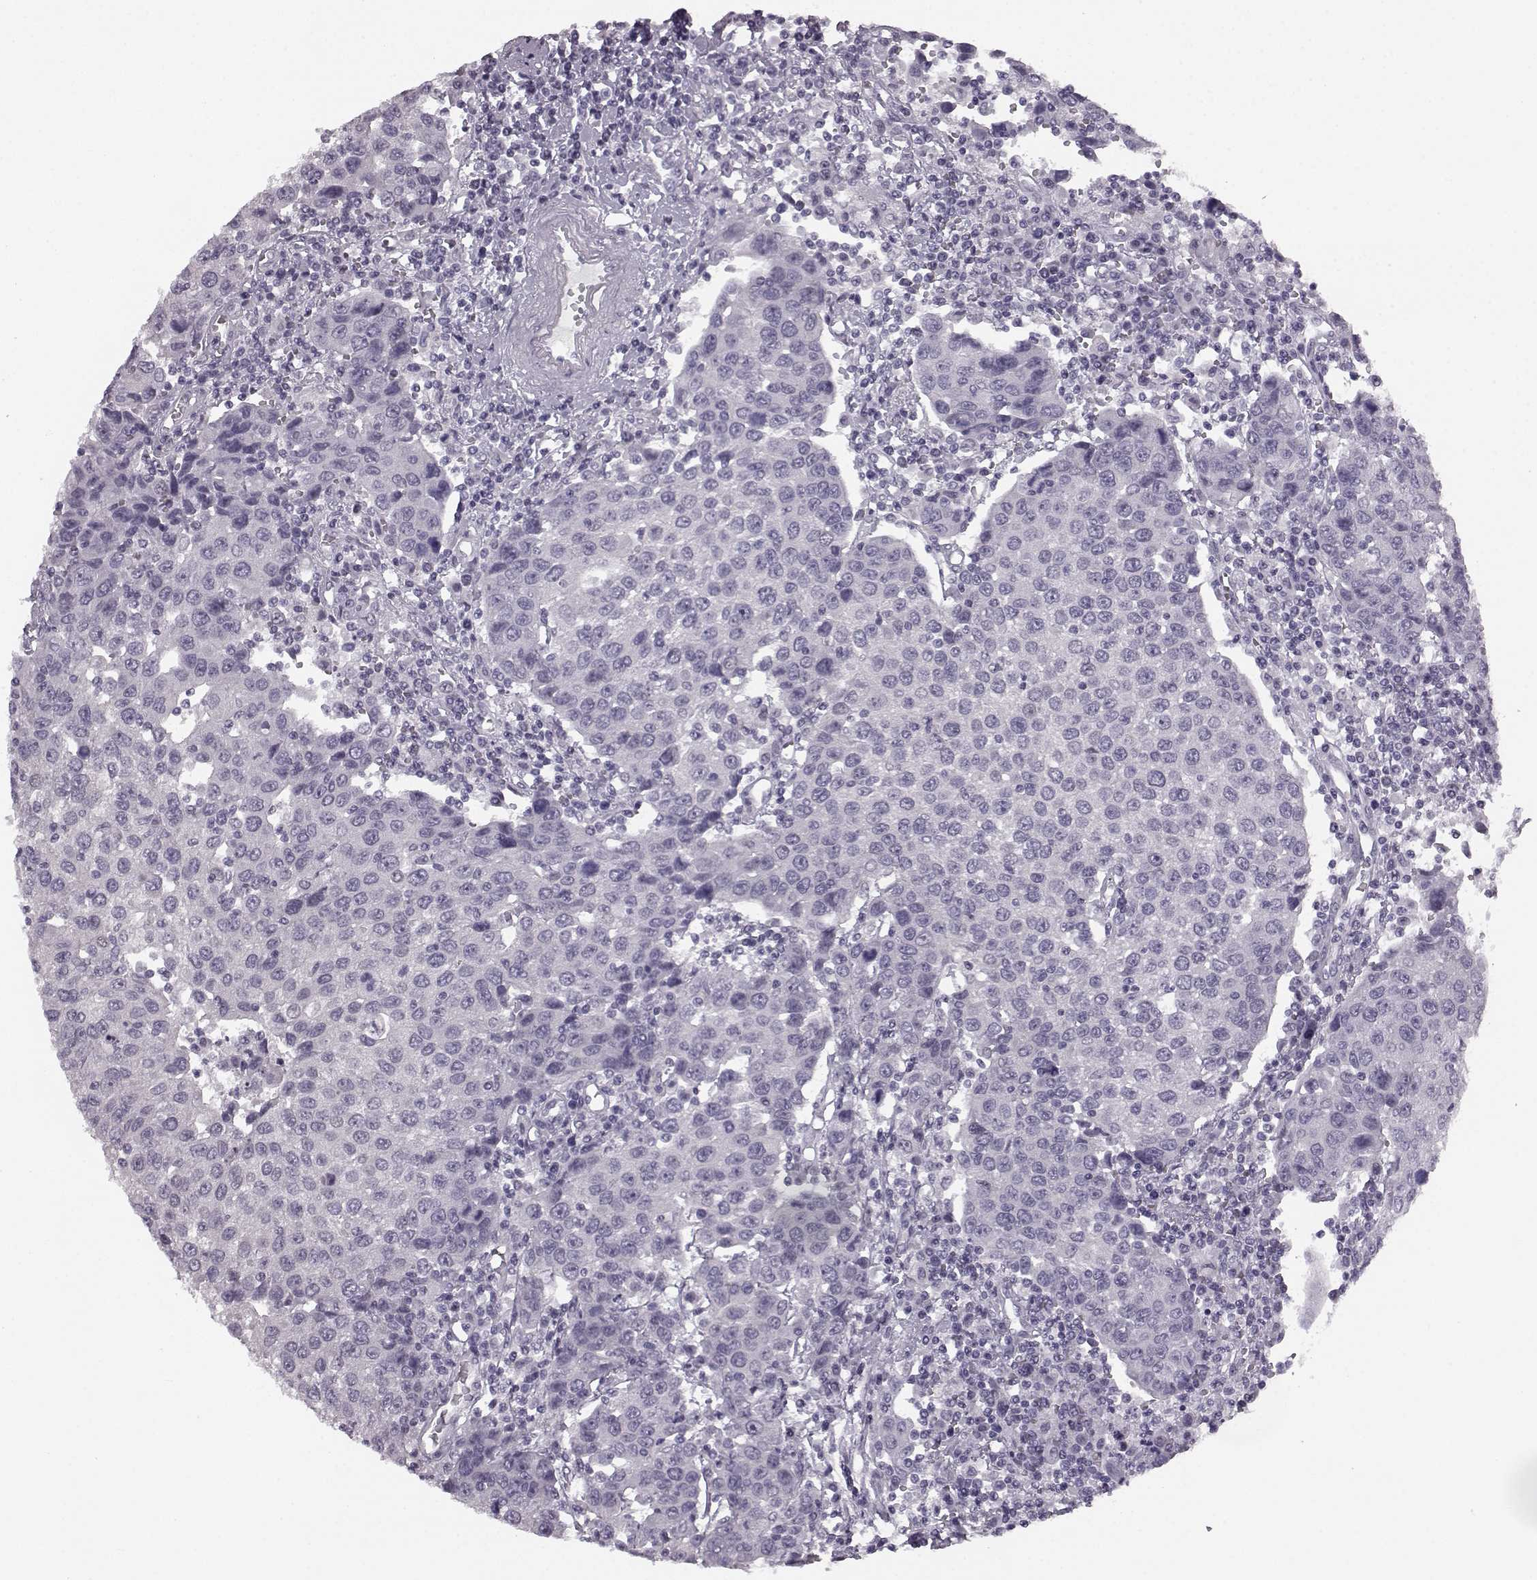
{"staining": {"intensity": "negative", "quantity": "none", "location": "none"}, "tissue": "urothelial cancer", "cell_type": "Tumor cells", "image_type": "cancer", "snomed": [{"axis": "morphology", "description": "Urothelial carcinoma, High grade"}, {"axis": "topography", "description": "Urinary bladder"}], "caption": "The photomicrograph shows no staining of tumor cells in urothelial cancer.", "gene": "SEMG2", "patient": {"sex": "female", "age": 85}}